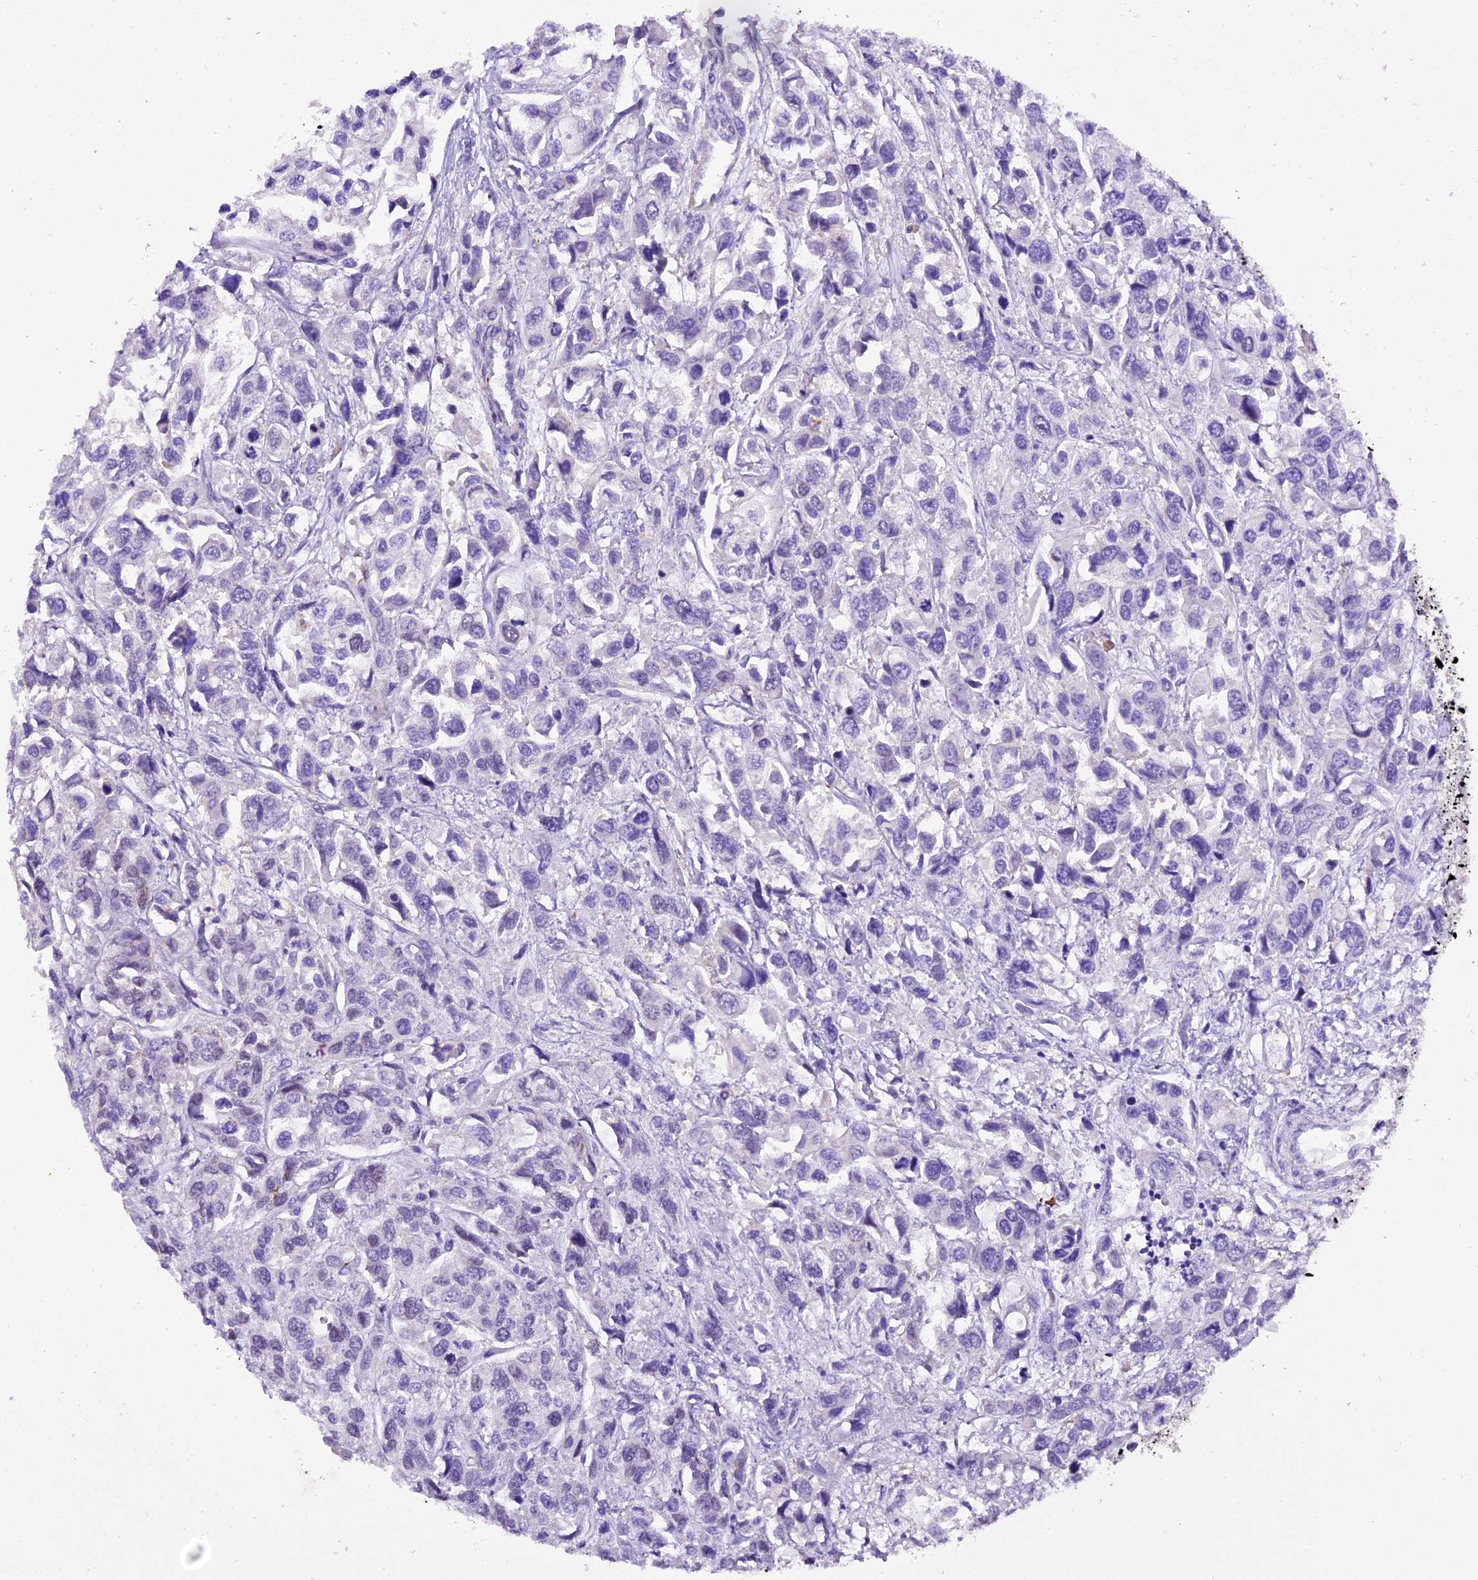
{"staining": {"intensity": "negative", "quantity": "none", "location": "none"}, "tissue": "urothelial cancer", "cell_type": "Tumor cells", "image_type": "cancer", "snomed": [{"axis": "morphology", "description": "Urothelial carcinoma, High grade"}, {"axis": "topography", "description": "Urinary bladder"}], "caption": "Immunohistochemical staining of human urothelial carcinoma (high-grade) shows no significant positivity in tumor cells.", "gene": "MEX3B", "patient": {"sex": "male", "age": 67}}